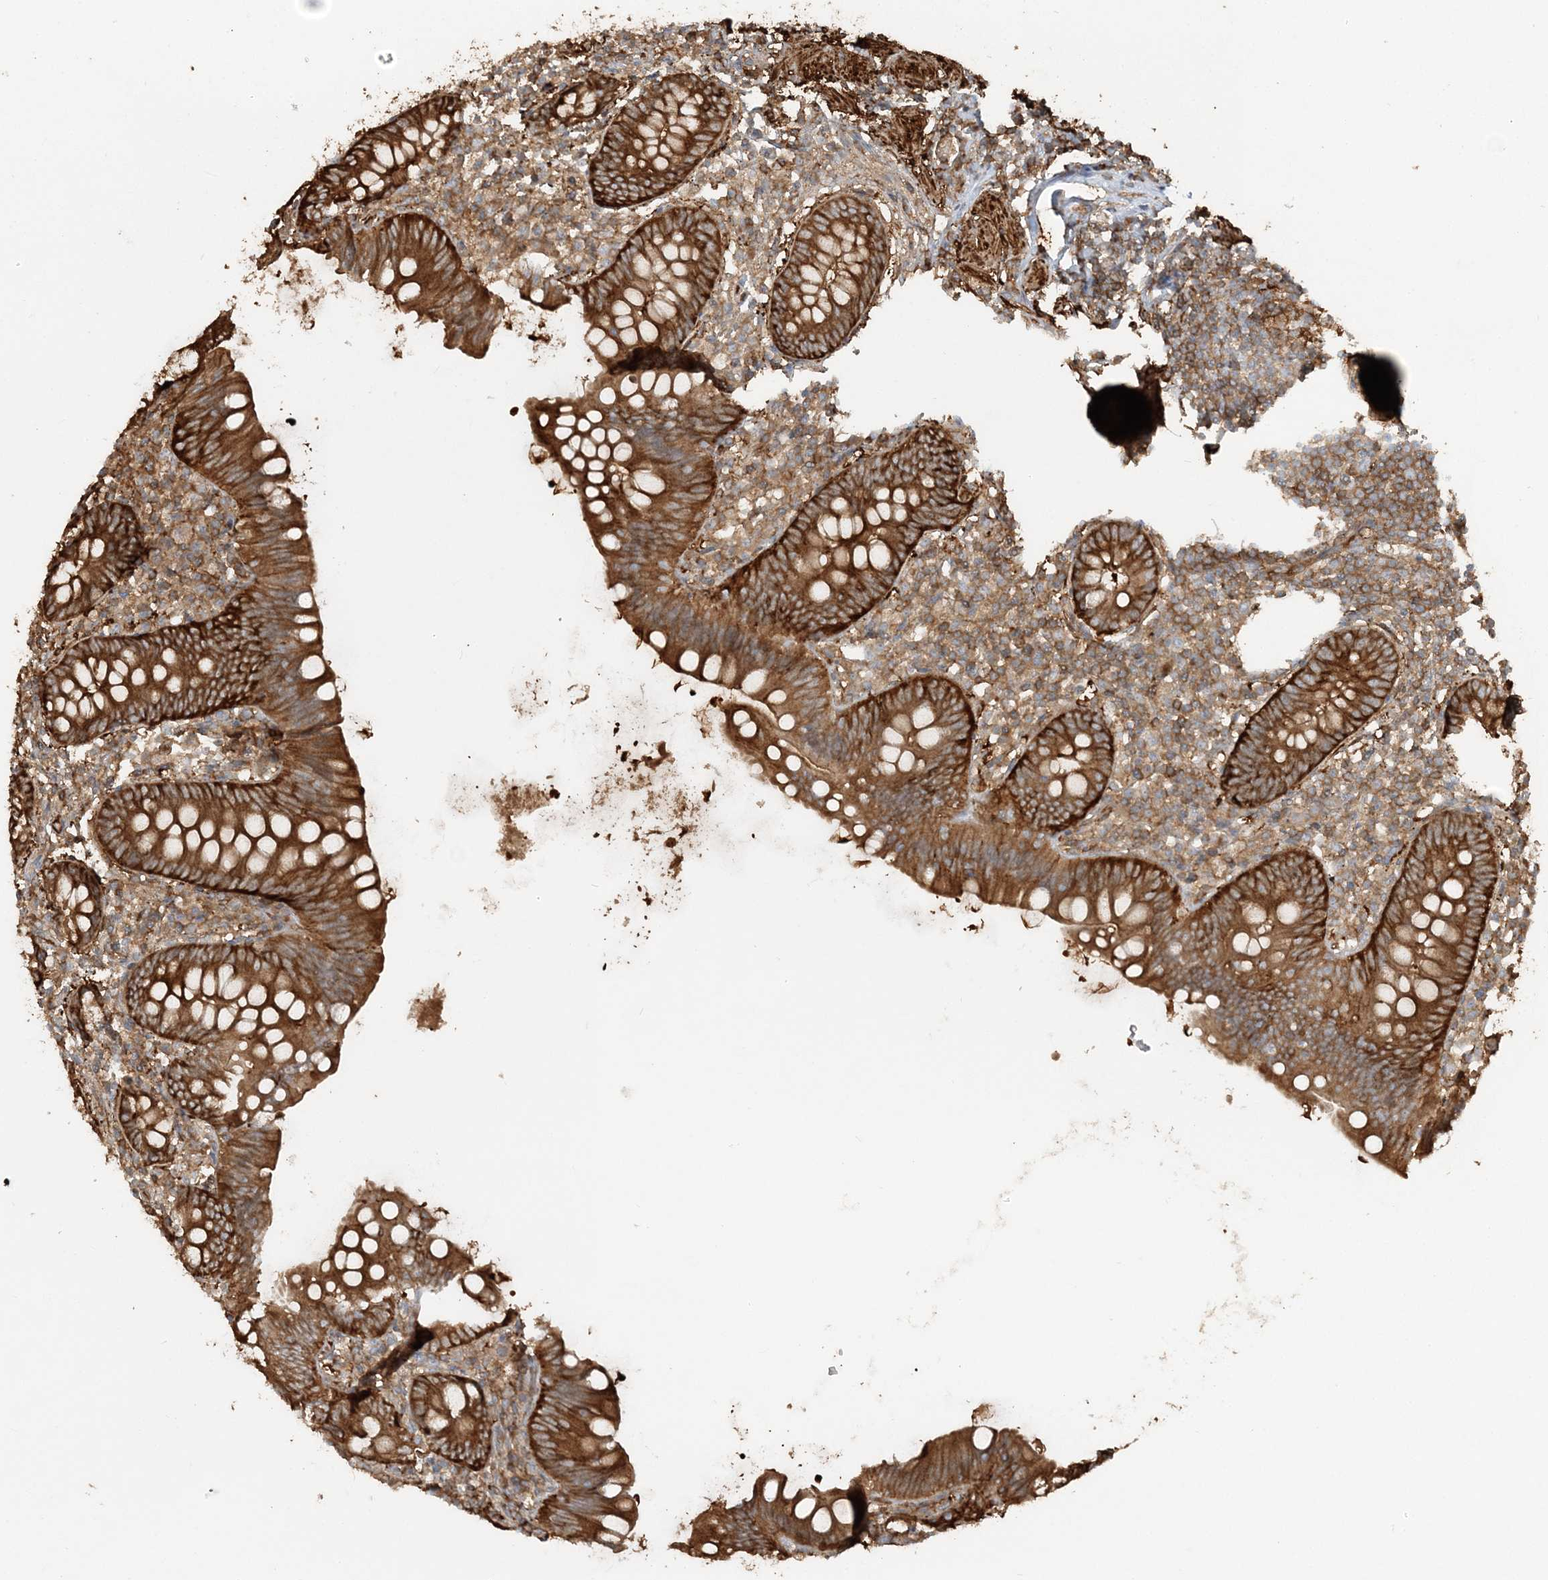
{"staining": {"intensity": "strong", "quantity": ">75%", "location": "cytoplasmic/membranous"}, "tissue": "appendix", "cell_type": "Glandular cells", "image_type": "normal", "snomed": [{"axis": "morphology", "description": "Normal tissue, NOS"}, {"axis": "topography", "description": "Appendix"}], "caption": "This micrograph demonstrates immunohistochemistry staining of benign appendix, with high strong cytoplasmic/membranous expression in about >75% of glandular cells.", "gene": "DSTN", "patient": {"sex": "female", "age": 62}}